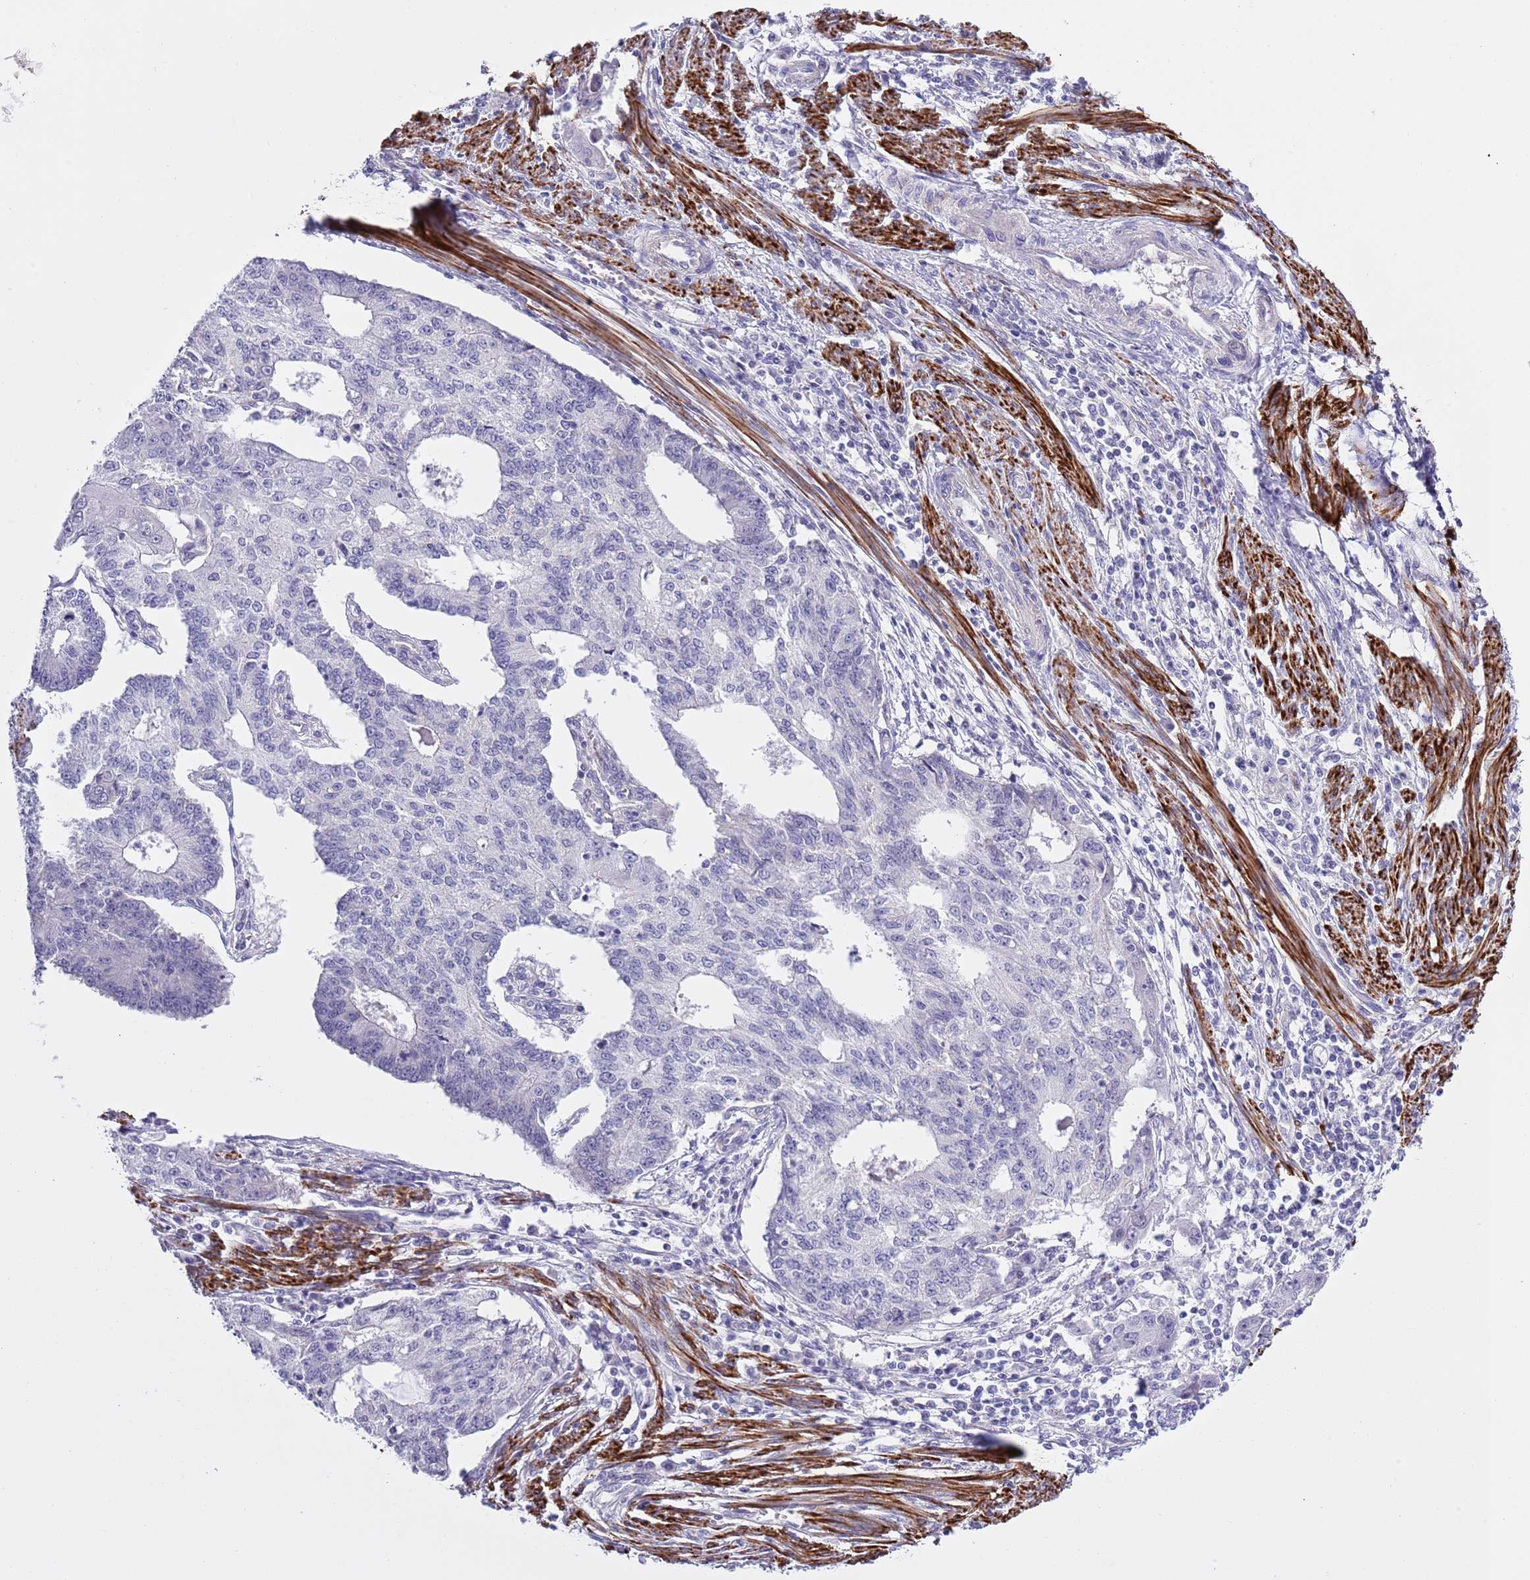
{"staining": {"intensity": "negative", "quantity": "none", "location": "none"}, "tissue": "endometrial cancer", "cell_type": "Tumor cells", "image_type": "cancer", "snomed": [{"axis": "morphology", "description": "Adenocarcinoma, NOS"}, {"axis": "topography", "description": "Endometrium"}], "caption": "Immunohistochemical staining of human endometrial cancer displays no significant expression in tumor cells. Brightfield microscopy of immunohistochemistry (IHC) stained with DAB (brown) and hematoxylin (blue), captured at high magnification.", "gene": "NET1", "patient": {"sex": "female", "age": 56}}